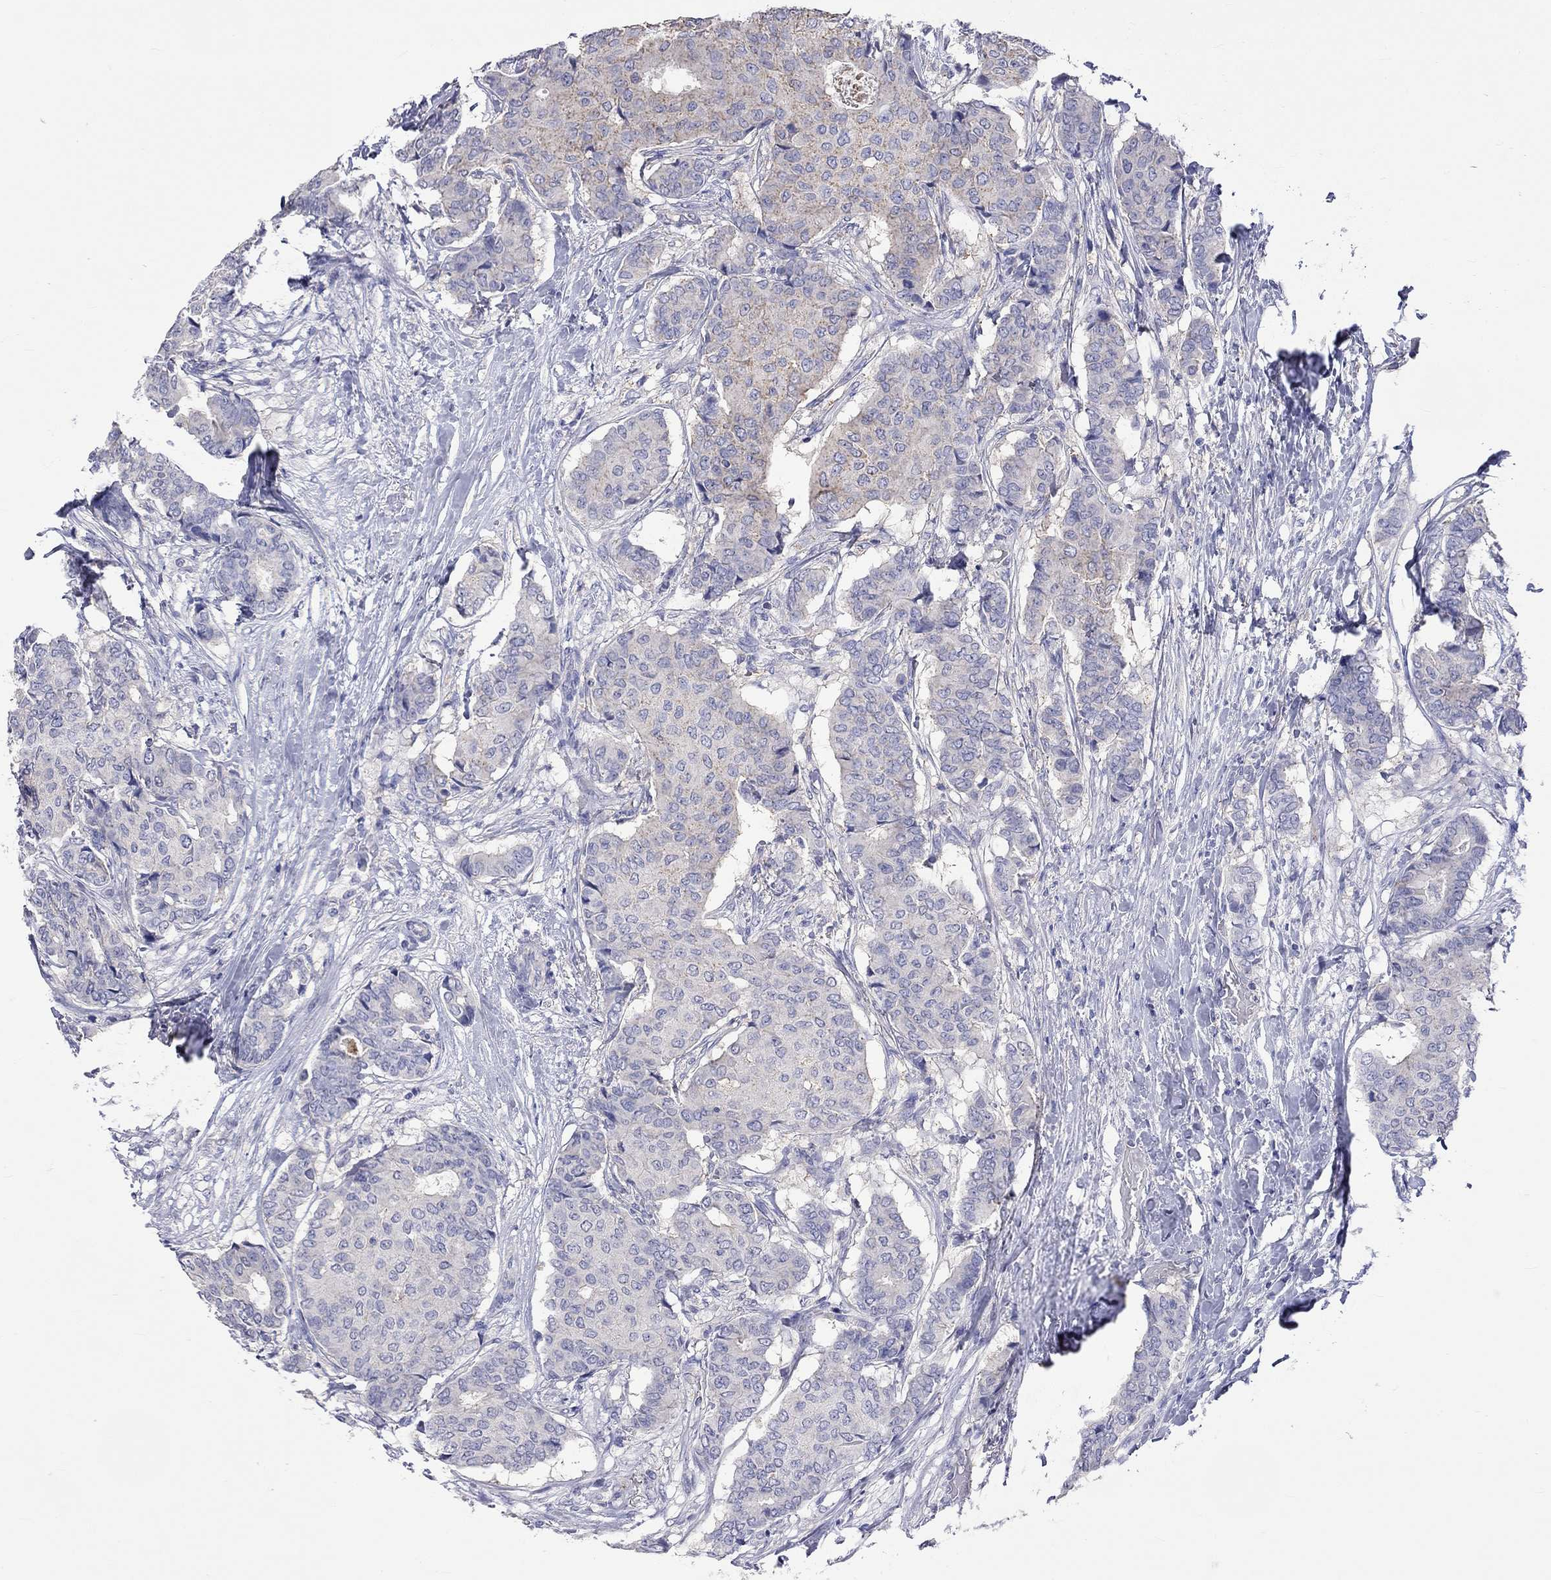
{"staining": {"intensity": "weak", "quantity": "<25%", "location": "cytoplasmic/membranous"}, "tissue": "breast cancer", "cell_type": "Tumor cells", "image_type": "cancer", "snomed": [{"axis": "morphology", "description": "Duct carcinoma"}, {"axis": "topography", "description": "Breast"}], "caption": "There is no significant positivity in tumor cells of intraductal carcinoma (breast).", "gene": "LRFN4", "patient": {"sex": "female", "age": 75}}